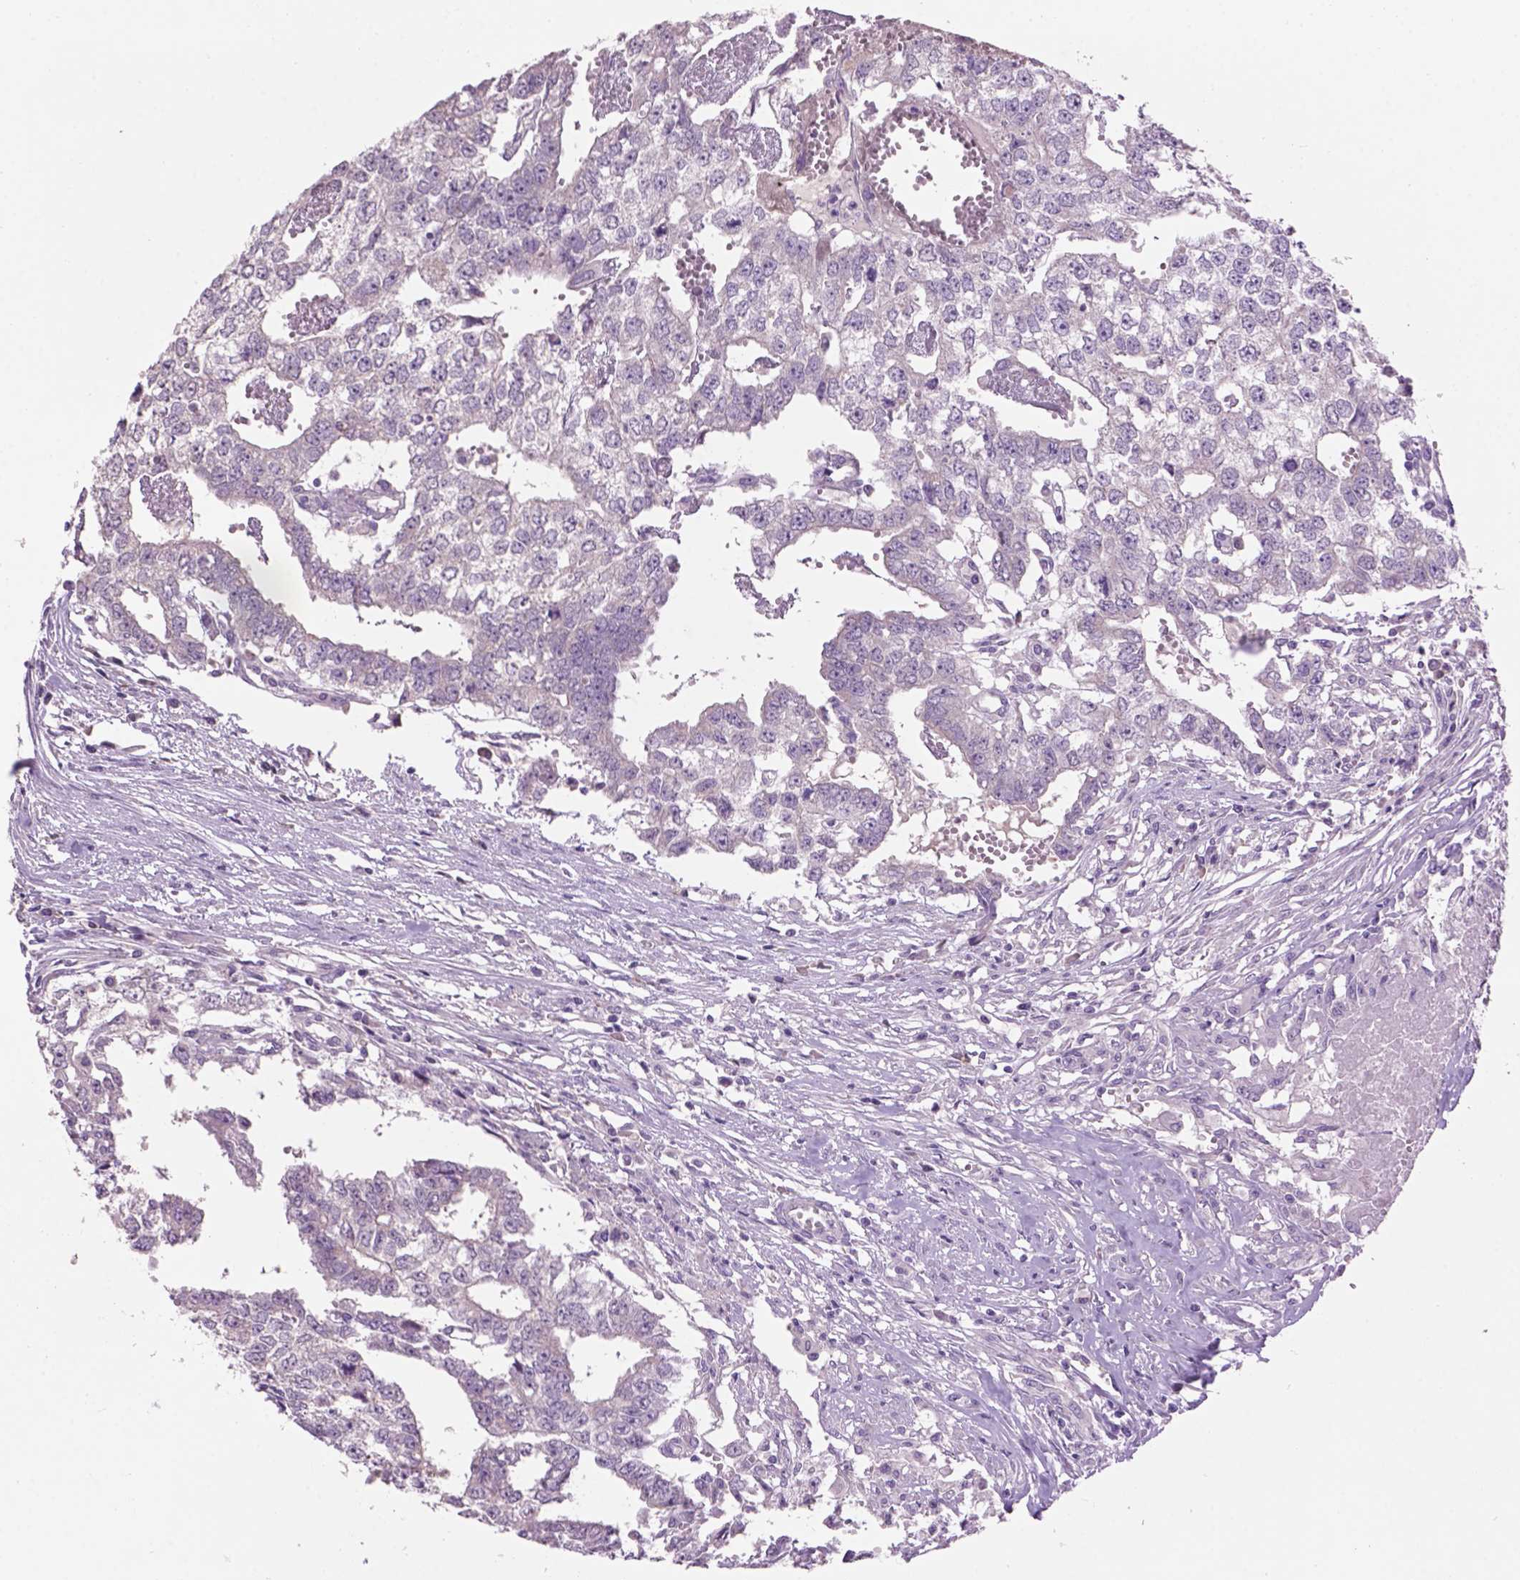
{"staining": {"intensity": "negative", "quantity": "none", "location": "none"}, "tissue": "testis cancer", "cell_type": "Tumor cells", "image_type": "cancer", "snomed": [{"axis": "morphology", "description": "Carcinoma, Embryonal, NOS"}, {"axis": "morphology", "description": "Teratoma, malignant, NOS"}, {"axis": "topography", "description": "Testis"}], "caption": "IHC of testis cancer (teratoma (malignant)) shows no expression in tumor cells.", "gene": "CRYBA4", "patient": {"sex": "male", "age": 24}}